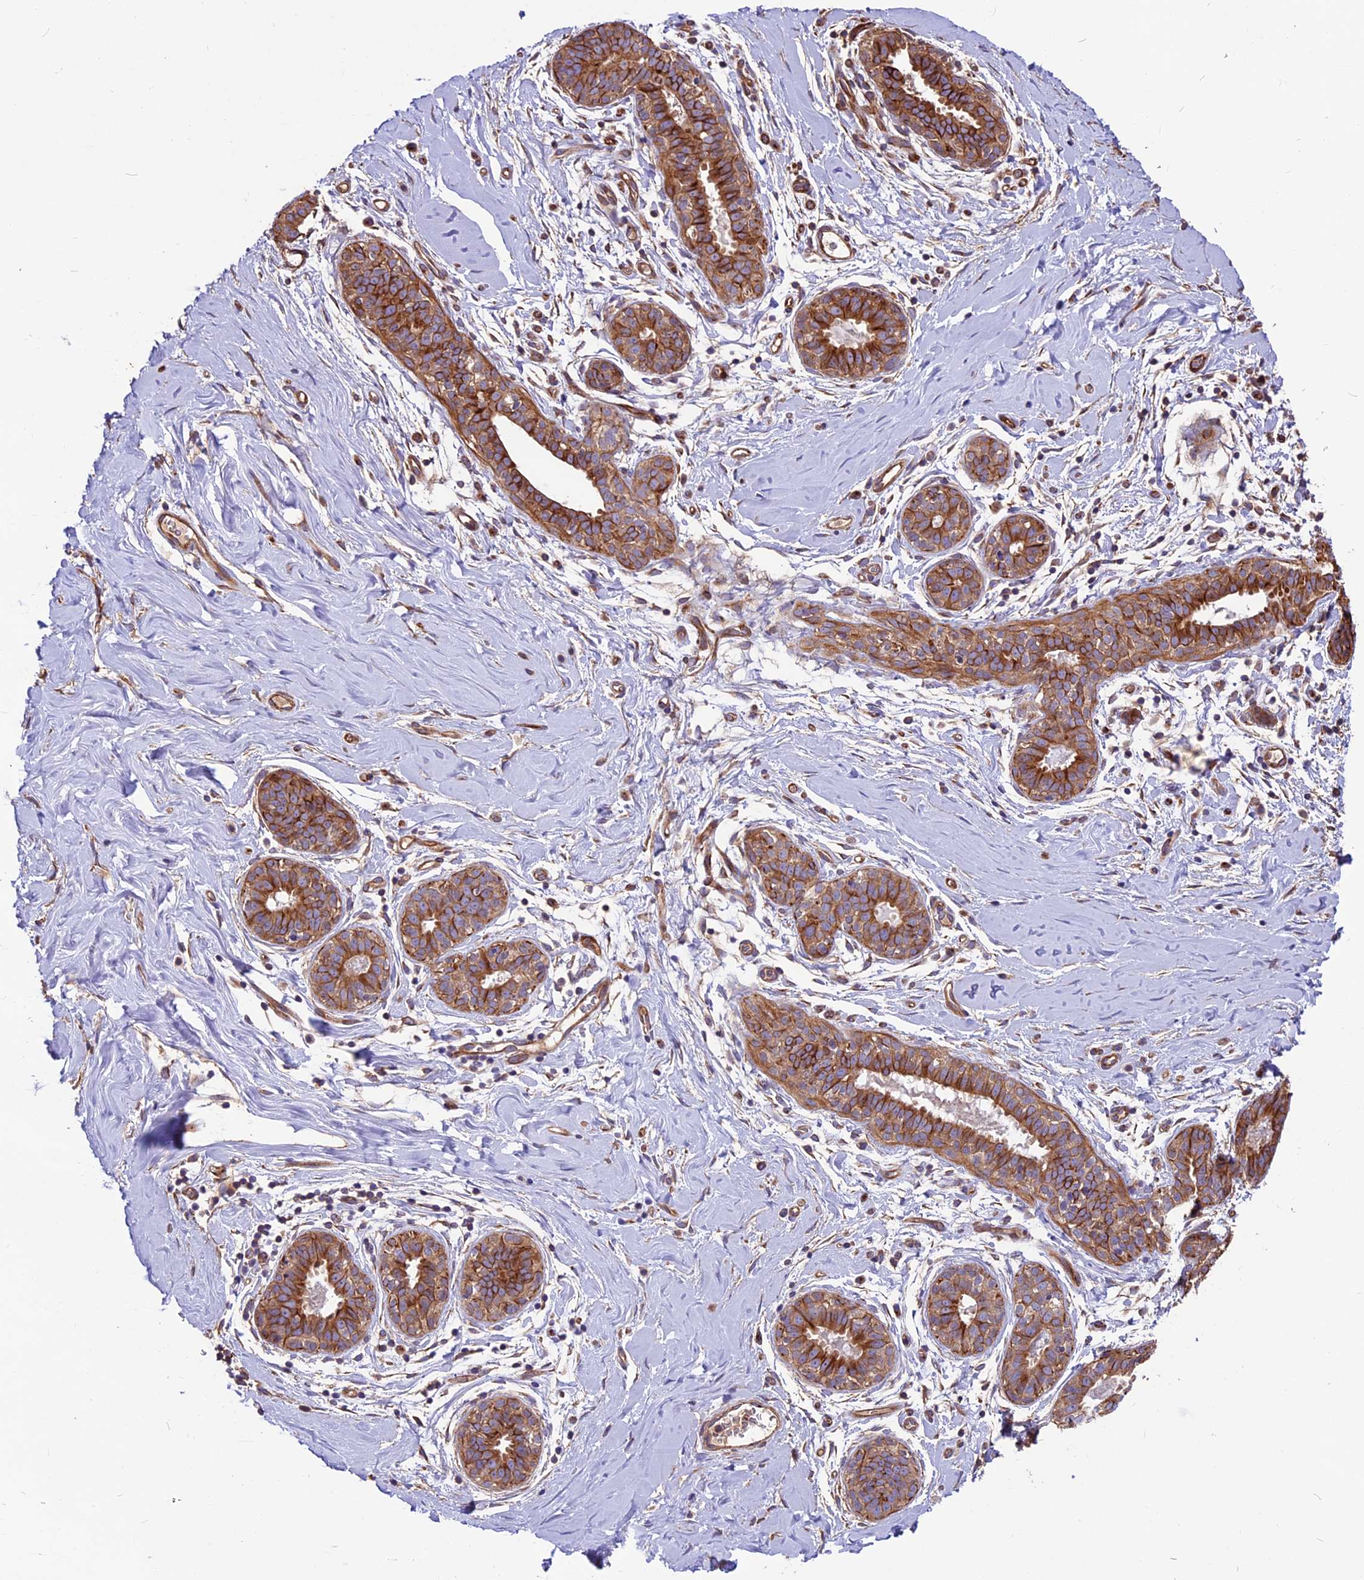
{"staining": {"intensity": "weak", "quantity": ">75%", "location": "cytoplasmic/membranous"}, "tissue": "soft tissue", "cell_type": "Fibroblasts", "image_type": "normal", "snomed": [{"axis": "morphology", "description": "Normal tissue, NOS"}, {"axis": "topography", "description": "Breast"}], "caption": "This photomicrograph shows normal soft tissue stained with immunohistochemistry (IHC) to label a protein in brown. The cytoplasmic/membranous of fibroblasts show weak positivity for the protein. Nuclei are counter-stained blue.", "gene": "ANO3", "patient": {"sex": "female", "age": 26}}